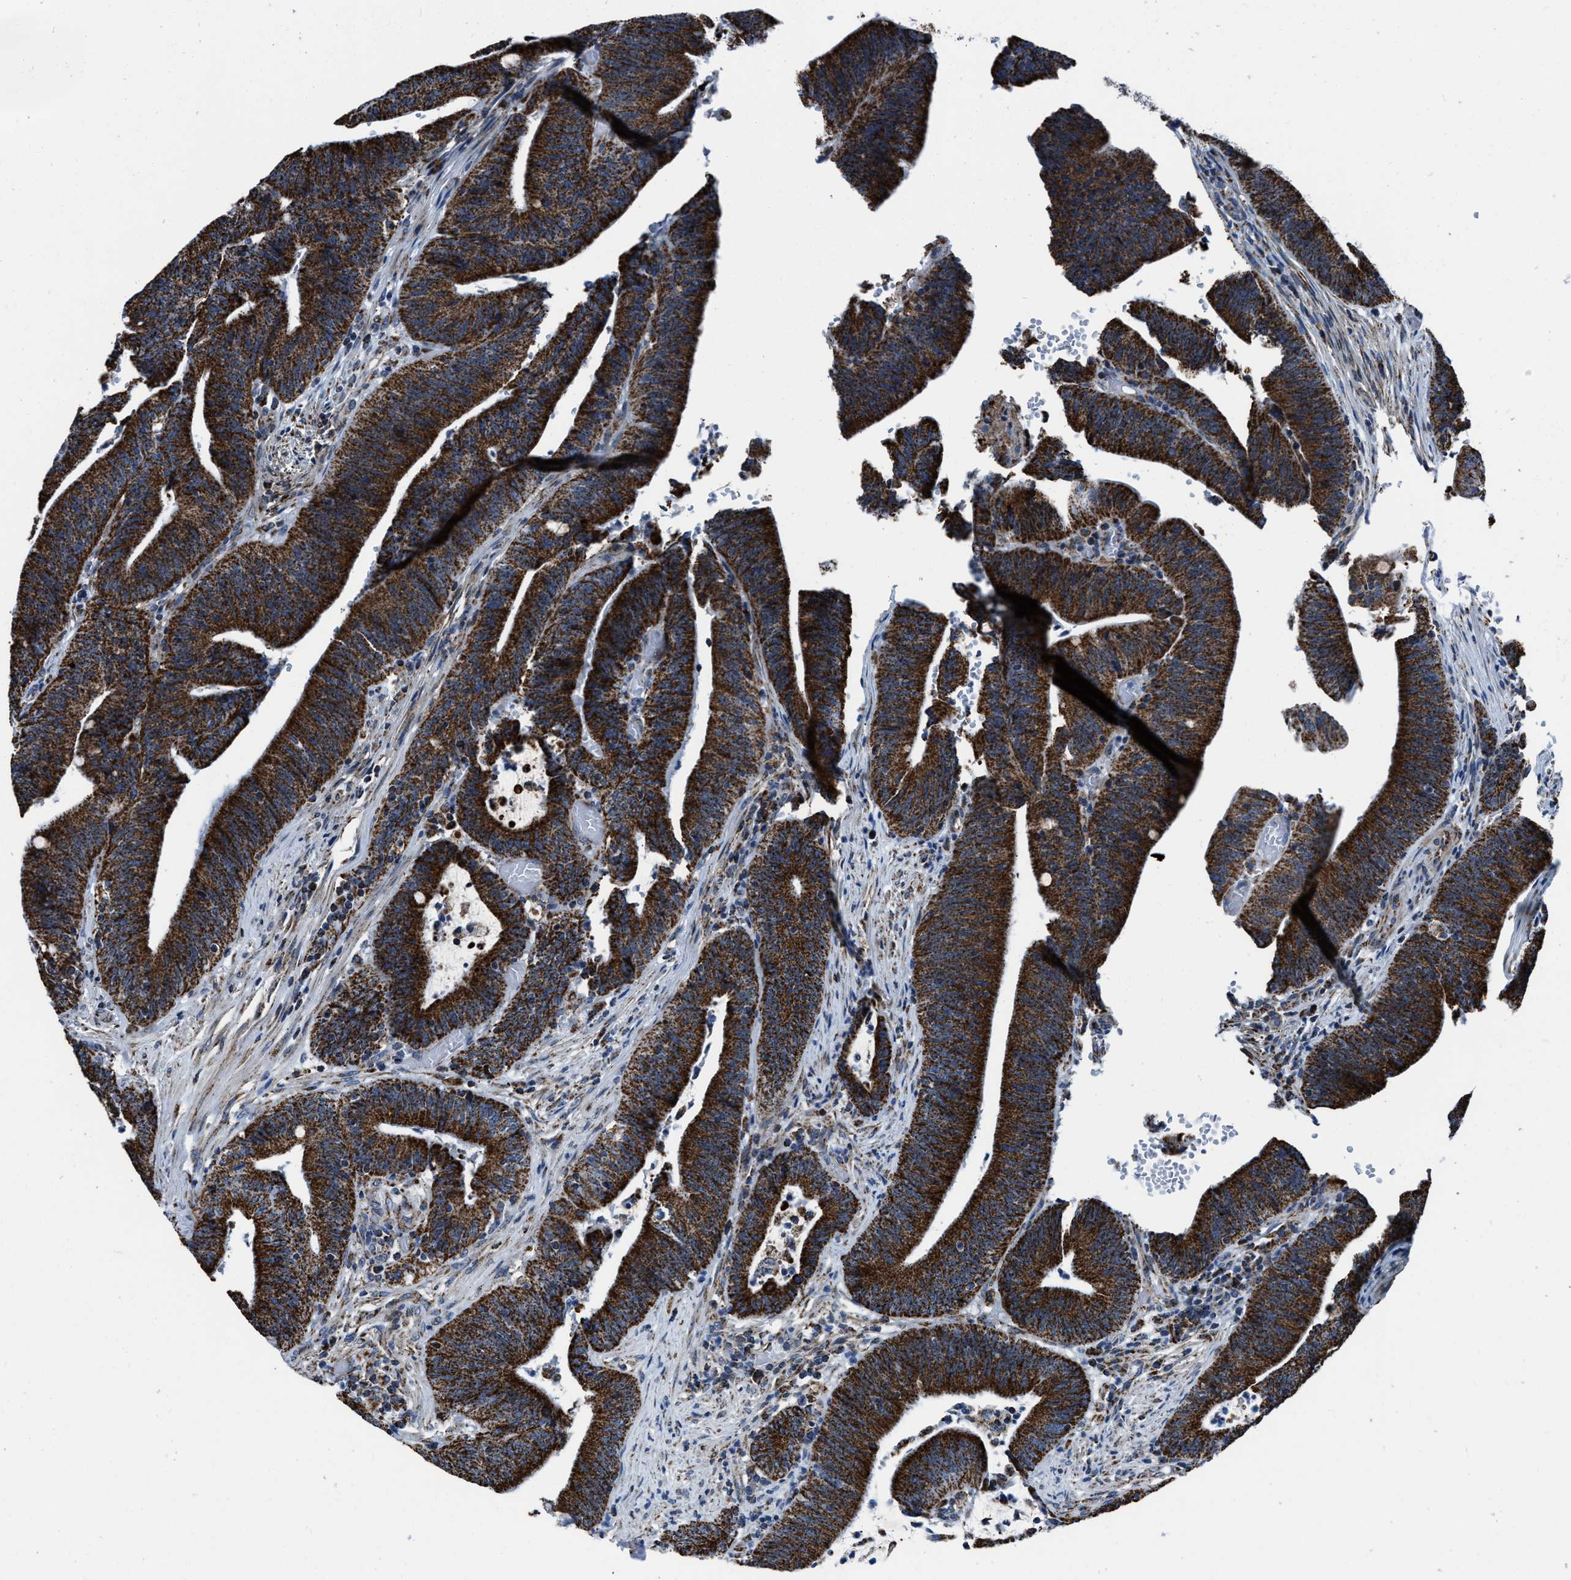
{"staining": {"intensity": "strong", "quantity": ">75%", "location": "cytoplasmic/membranous"}, "tissue": "colorectal cancer", "cell_type": "Tumor cells", "image_type": "cancer", "snomed": [{"axis": "morphology", "description": "Normal tissue, NOS"}, {"axis": "morphology", "description": "Adenocarcinoma, NOS"}, {"axis": "topography", "description": "Rectum"}], "caption": "The photomicrograph shows a brown stain indicating the presence of a protein in the cytoplasmic/membranous of tumor cells in colorectal adenocarcinoma. The protein of interest is stained brown, and the nuclei are stained in blue (DAB IHC with brightfield microscopy, high magnification).", "gene": "NSD3", "patient": {"sex": "female", "age": 66}}